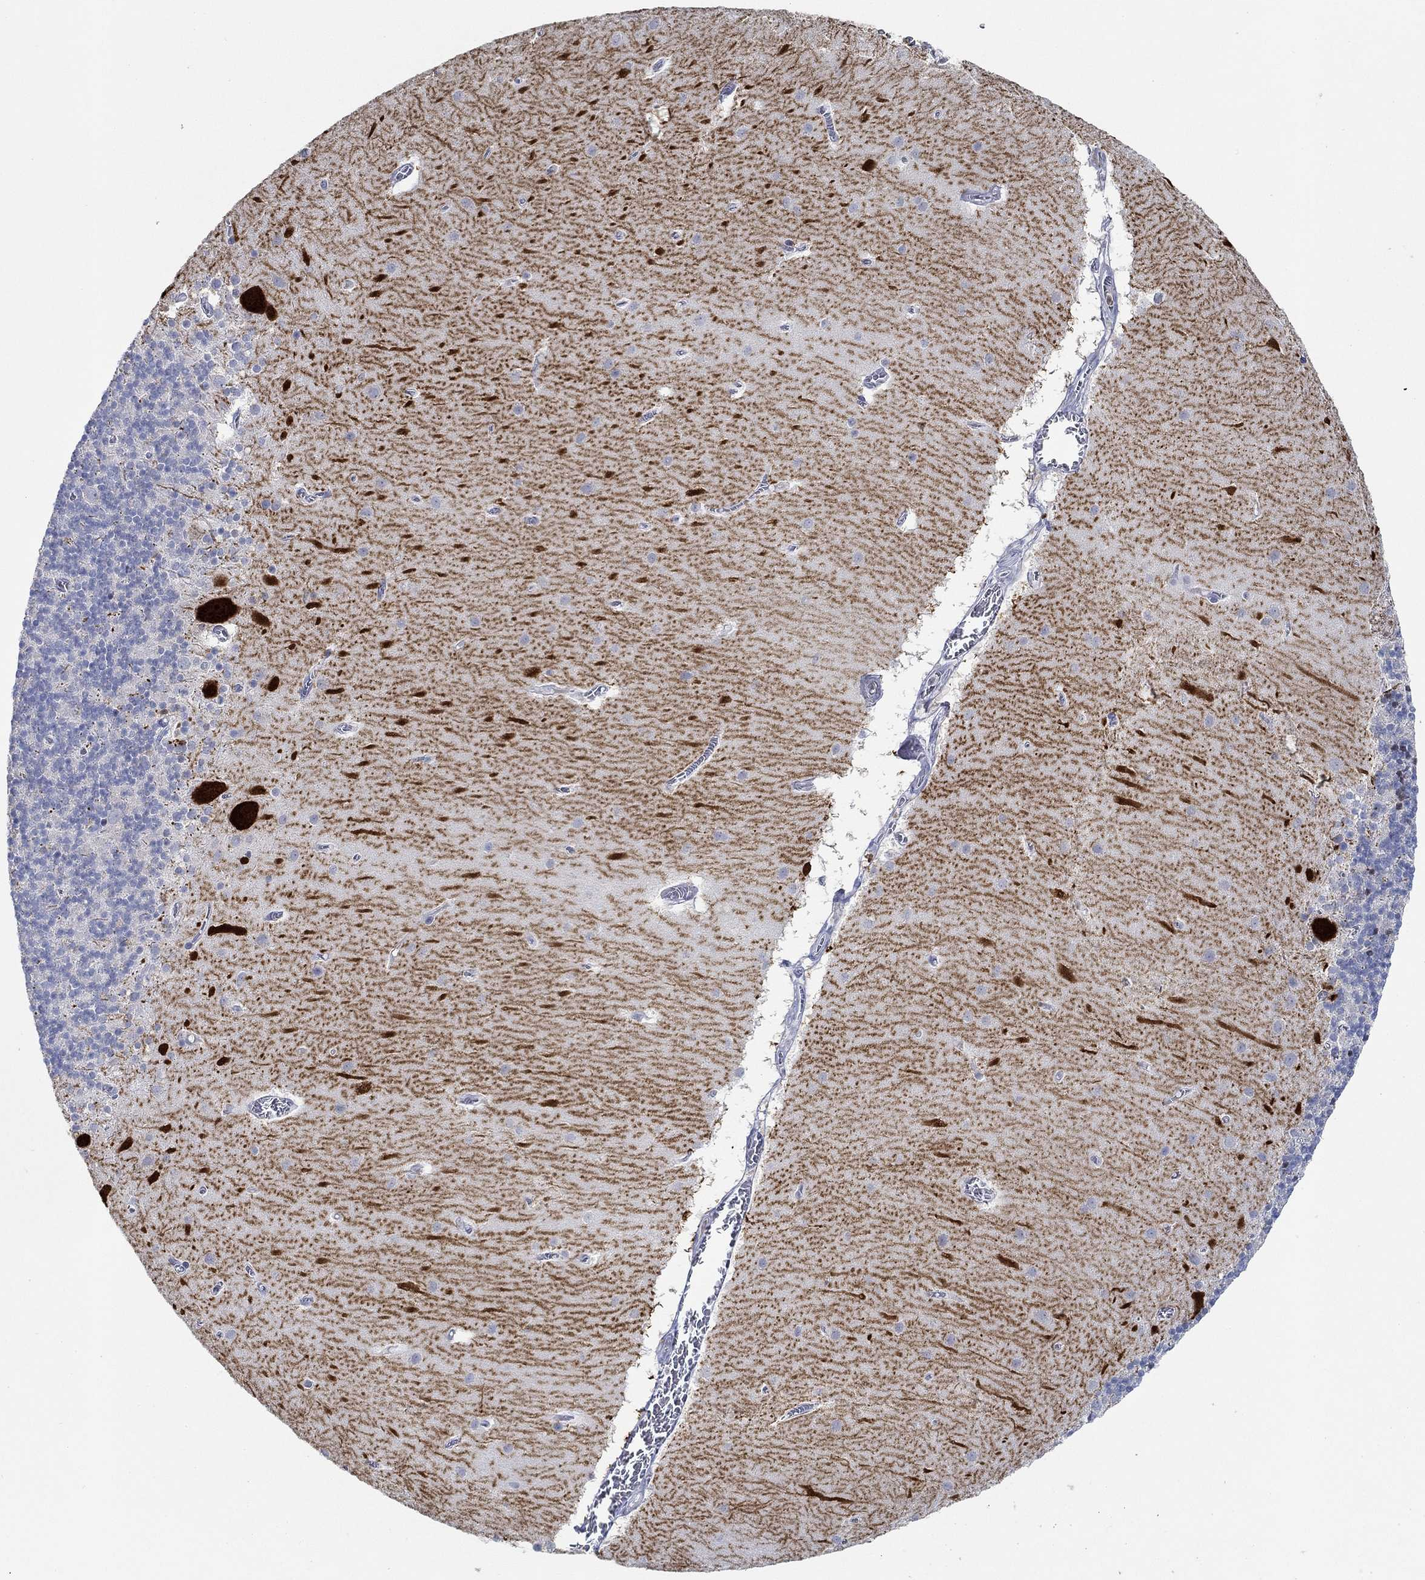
{"staining": {"intensity": "negative", "quantity": "none", "location": "none"}, "tissue": "cerebellum", "cell_type": "Cells in granular layer", "image_type": "normal", "snomed": [{"axis": "morphology", "description": "Normal tissue, NOS"}, {"axis": "topography", "description": "Cerebellum"}], "caption": "Cells in granular layer are negative for protein expression in normal human cerebellum. The staining was performed using DAB (3,3'-diaminobenzidine) to visualize the protein expression in brown, while the nuclei were stained in blue with hematoxylin (Magnification: 20x).", "gene": "PPP1R17", "patient": {"sex": "male", "age": 70}}